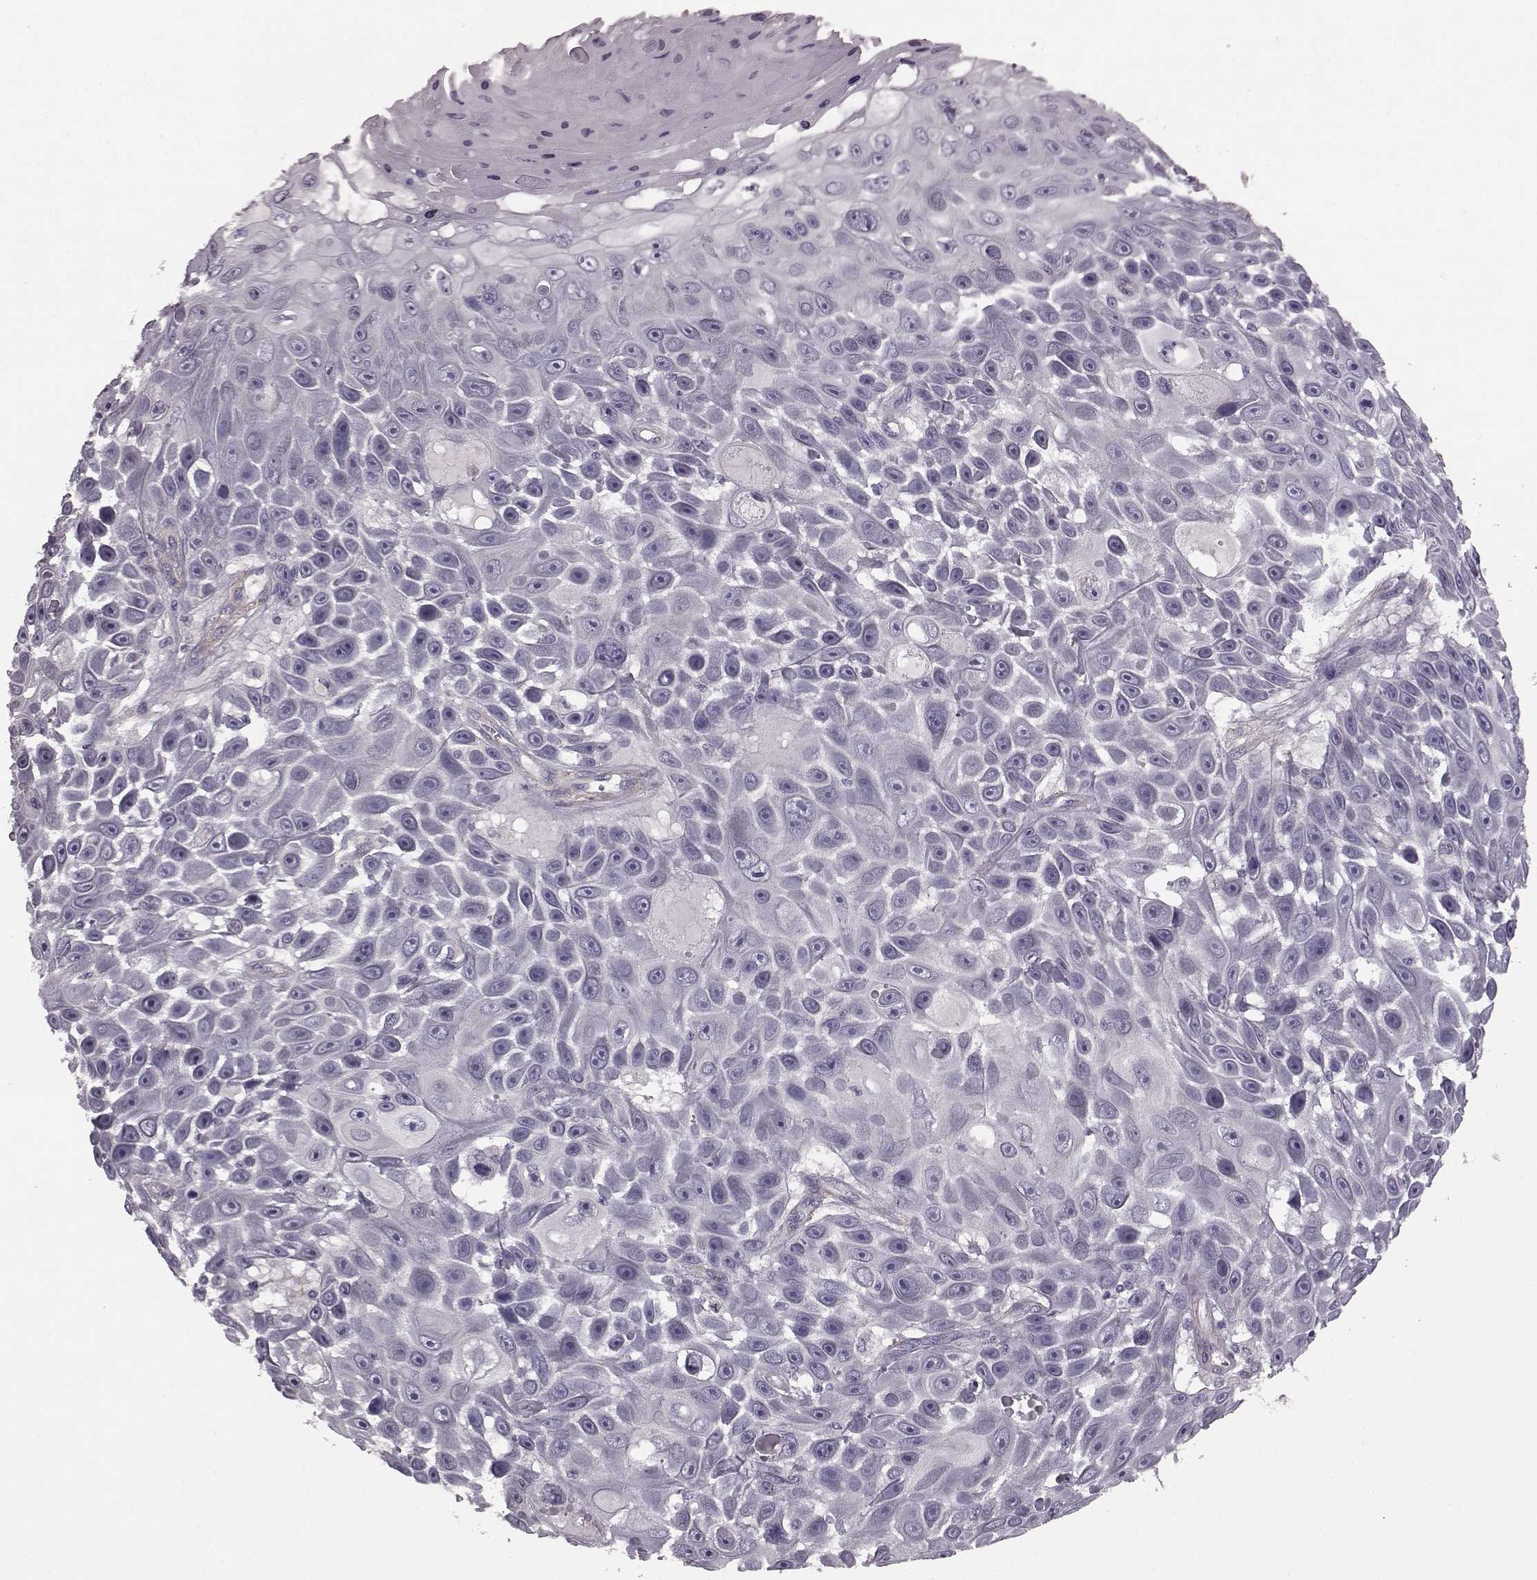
{"staining": {"intensity": "negative", "quantity": "none", "location": "none"}, "tissue": "skin cancer", "cell_type": "Tumor cells", "image_type": "cancer", "snomed": [{"axis": "morphology", "description": "Squamous cell carcinoma, NOS"}, {"axis": "topography", "description": "Skin"}], "caption": "IHC histopathology image of skin cancer (squamous cell carcinoma) stained for a protein (brown), which demonstrates no positivity in tumor cells. Nuclei are stained in blue.", "gene": "GRK1", "patient": {"sex": "male", "age": 82}}